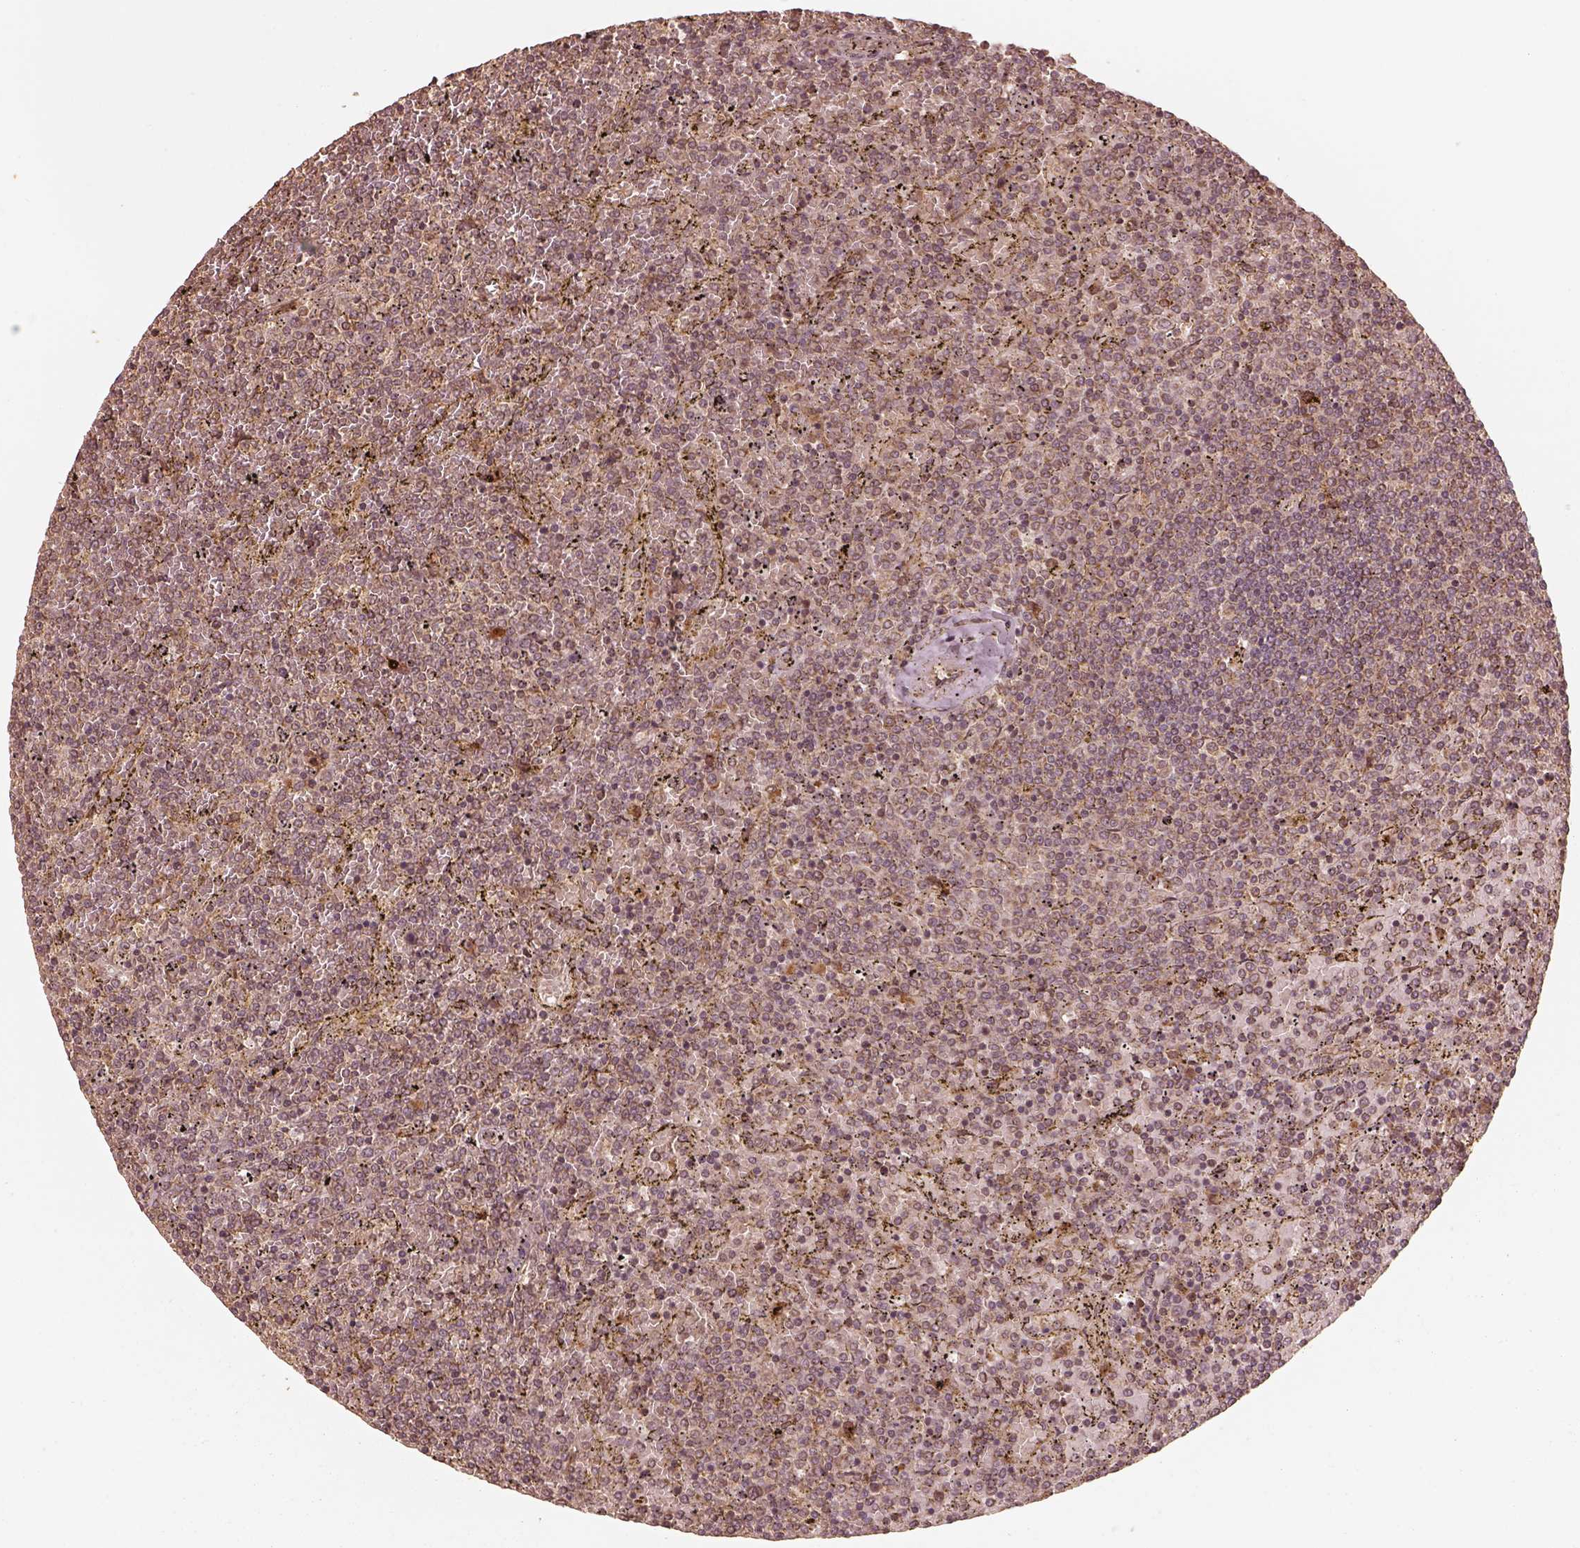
{"staining": {"intensity": "weak", "quantity": ">75%", "location": "cytoplasmic/membranous"}, "tissue": "lymphoma", "cell_type": "Tumor cells", "image_type": "cancer", "snomed": [{"axis": "morphology", "description": "Malignant lymphoma, non-Hodgkin's type, Low grade"}, {"axis": "topography", "description": "Spleen"}], "caption": "Lymphoma stained for a protein (brown) displays weak cytoplasmic/membranous positive positivity in approximately >75% of tumor cells.", "gene": "DNAJC25", "patient": {"sex": "female", "age": 77}}